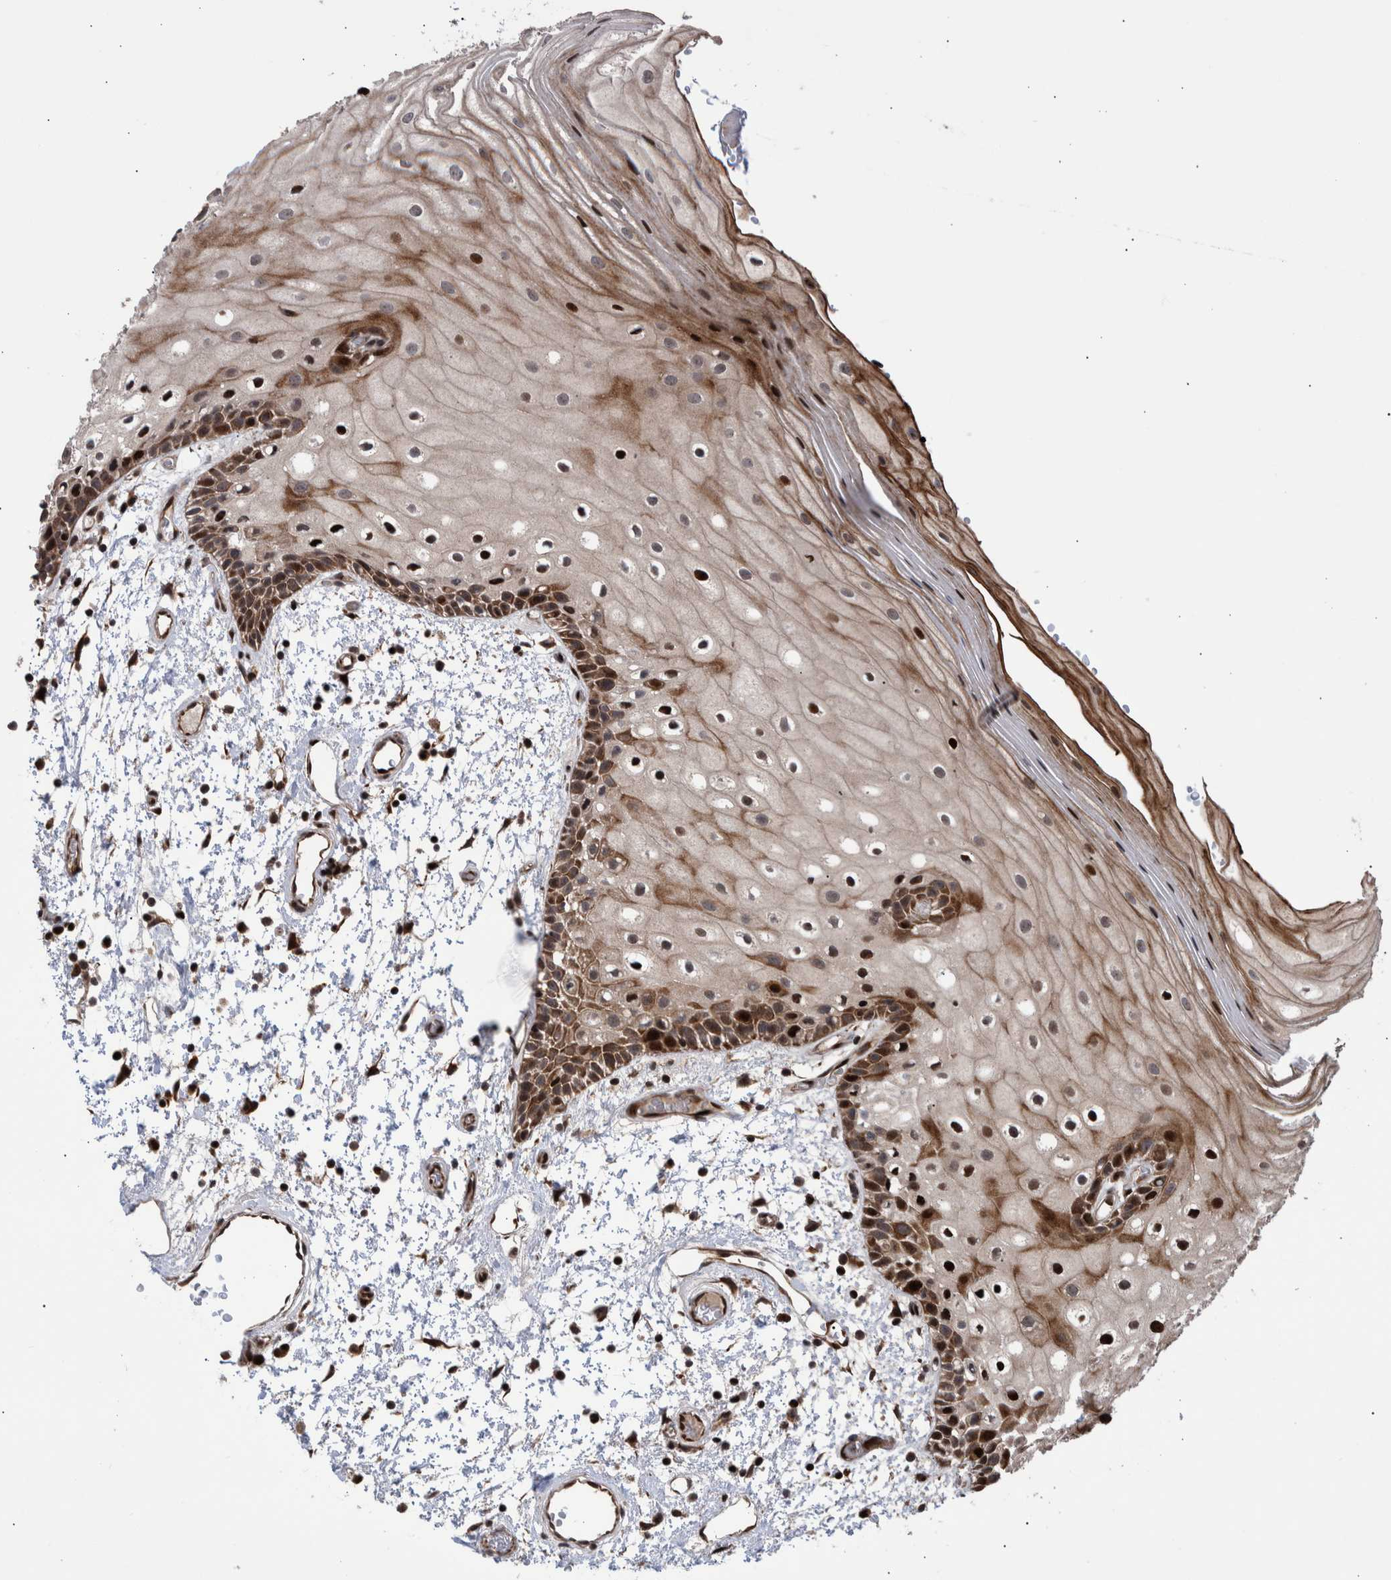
{"staining": {"intensity": "moderate", "quantity": ">75%", "location": "cytoplasmic/membranous,nuclear"}, "tissue": "oral mucosa", "cell_type": "Squamous epithelial cells", "image_type": "normal", "snomed": [{"axis": "morphology", "description": "Normal tissue, NOS"}, {"axis": "topography", "description": "Oral tissue"}], "caption": "Moderate cytoplasmic/membranous,nuclear expression for a protein is appreciated in approximately >75% of squamous epithelial cells of unremarkable oral mucosa using immunohistochemistry.", "gene": "SHISA6", "patient": {"sex": "male", "age": 52}}